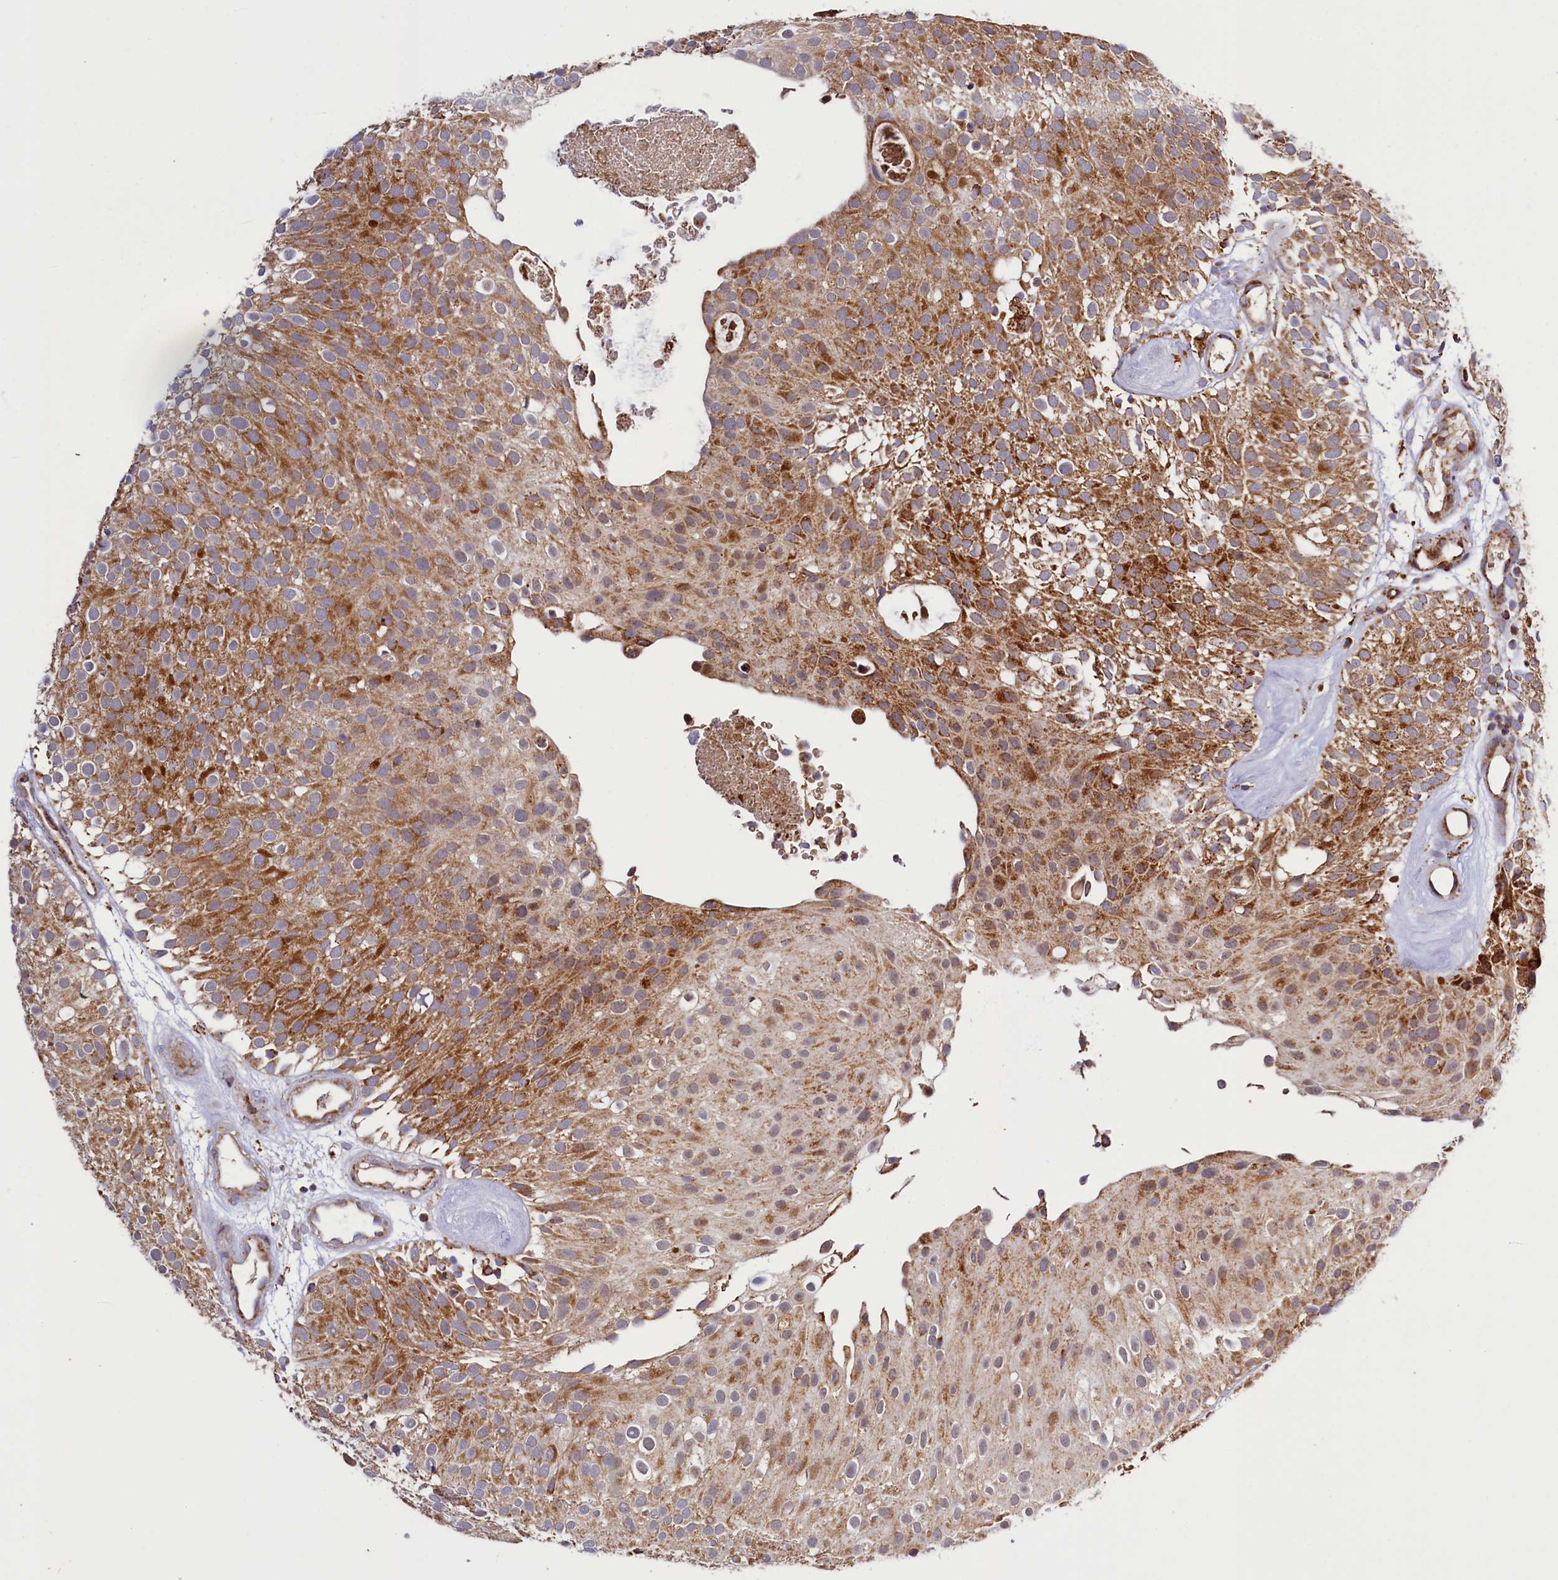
{"staining": {"intensity": "strong", "quantity": "<25%", "location": "cytoplasmic/membranous"}, "tissue": "urothelial cancer", "cell_type": "Tumor cells", "image_type": "cancer", "snomed": [{"axis": "morphology", "description": "Urothelial carcinoma, Low grade"}, {"axis": "topography", "description": "Urinary bladder"}], "caption": "A medium amount of strong cytoplasmic/membranous staining is appreciated in approximately <25% of tumor cells in urothelial cancer tissue. (IHC, brightfield microscopy, high magnification).", "gene": "DYNC2H1", "patient": {"sex": "male", "age": 78}}